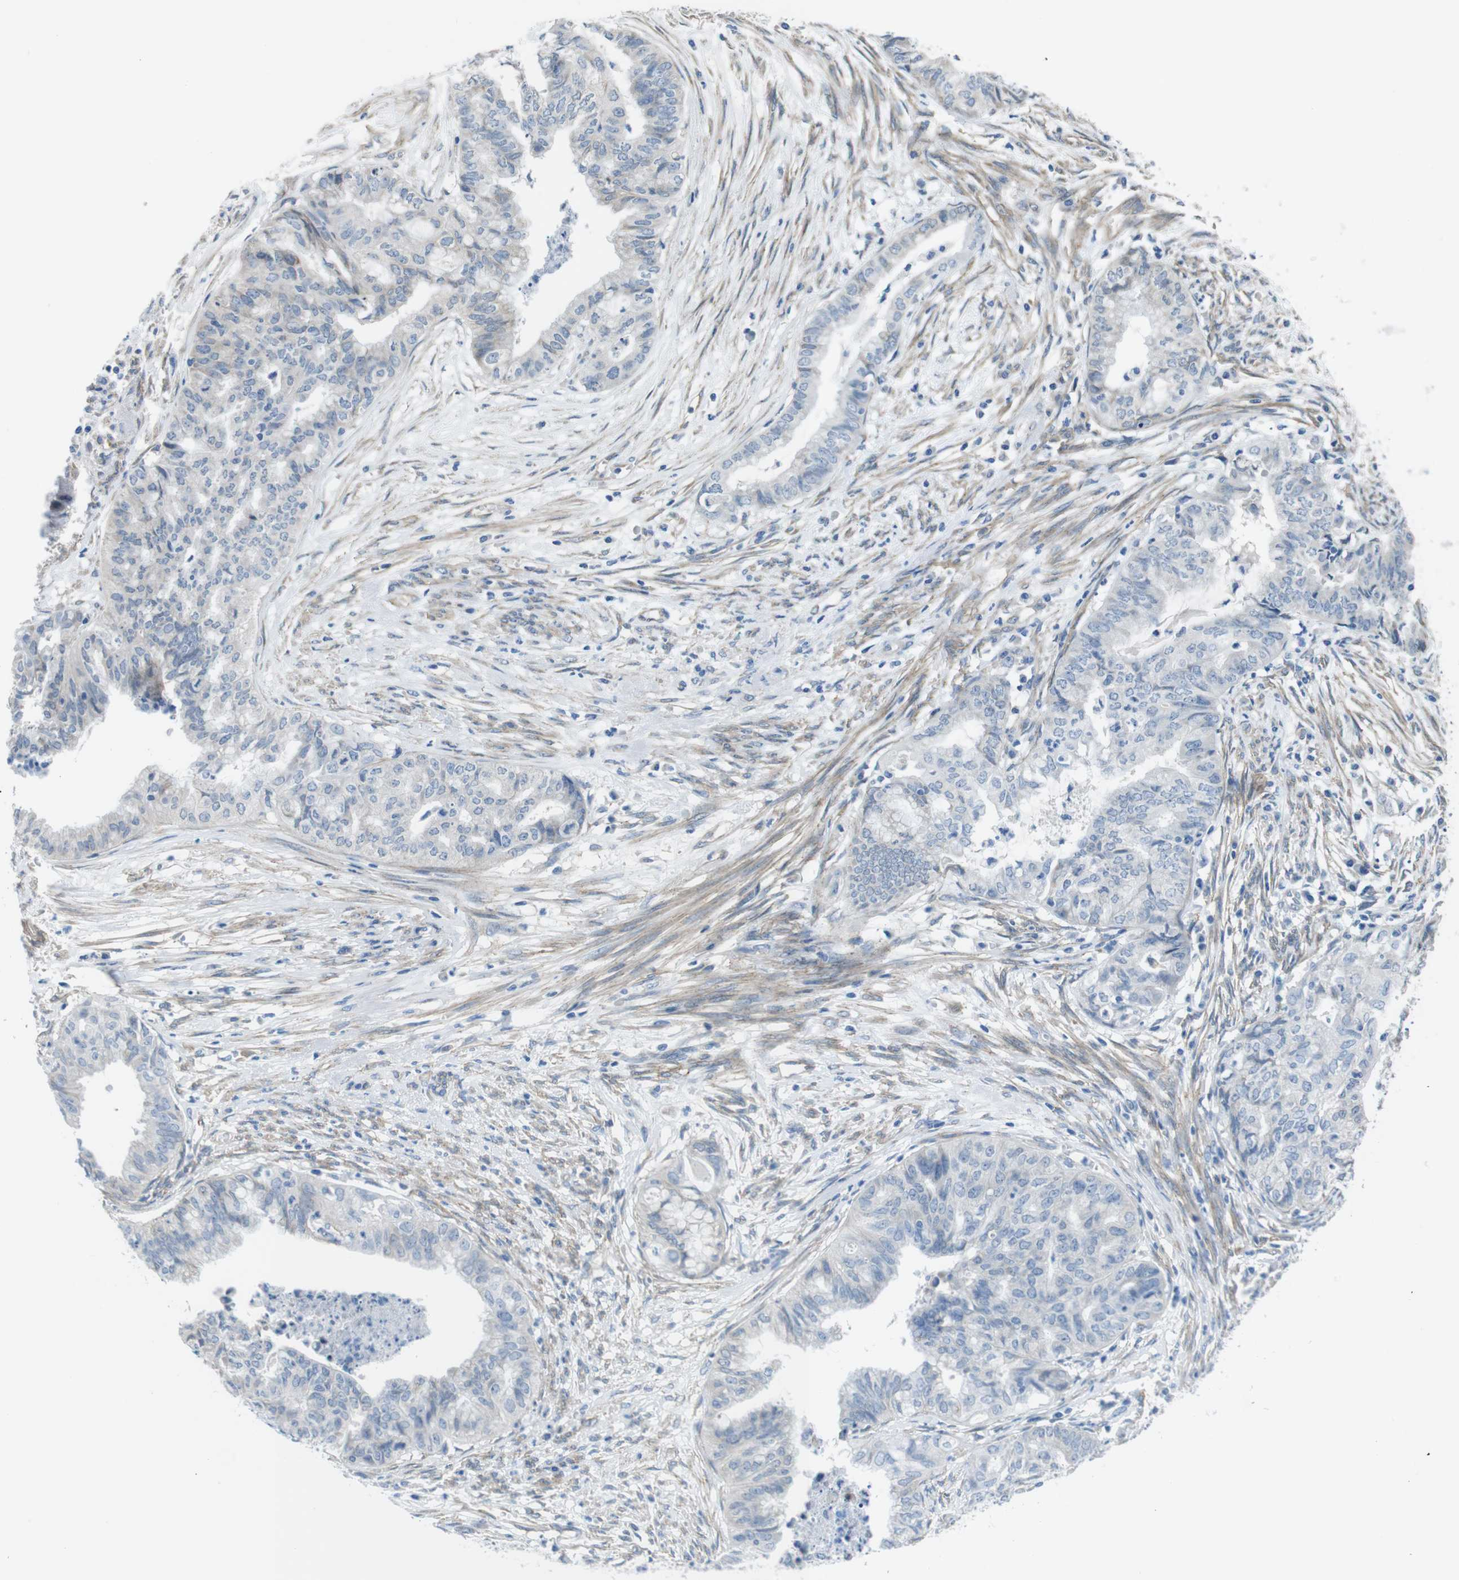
{"staining": {"intensity": "negative", "quantity": "none", "location": "none"}, "tissue": "endometrial cancer", "cell_type": "Tumor cells", "image_type": "cancer", "snomed": [{"axis": "morphology", "description": "Adenocarcinoma, NOS"}, {"axis": "topography", "description": "Endometrium"}], "caption": "An IHC micrograph of adenocarcinoma (endometrial) is shown. There is no staining in tumor cells of adenocarcinoma (endometrial).", "gene": "CDH8", "patient": {"sex": "female", "age": 79}}